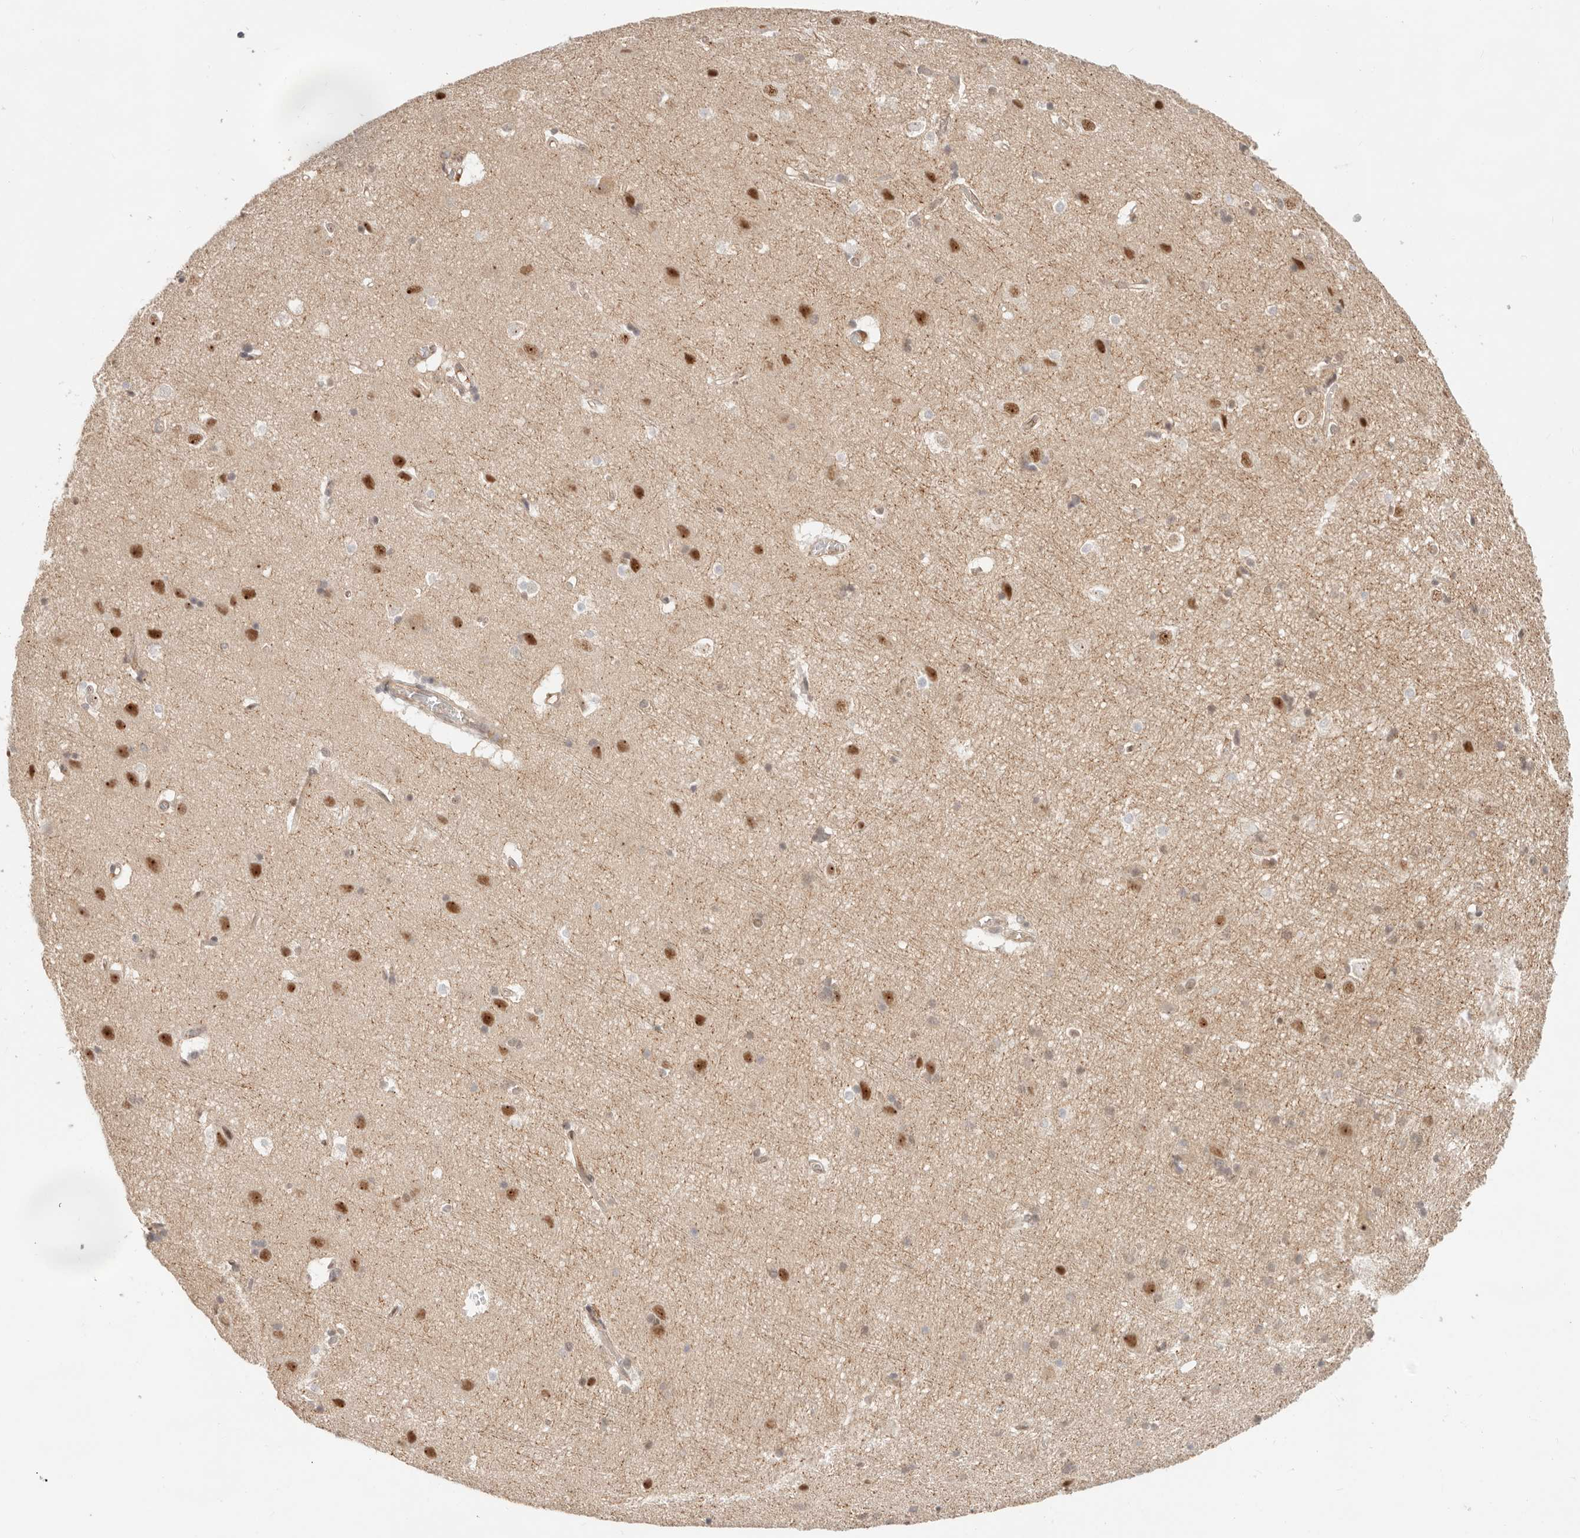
{"staining": {"intensity": "weak", "quantity": "25%-75%", "location": "cytoplasmic/membranous"}, "tissue": "cerebral cortex", "cell_type": "Endothelial cells", "image_type": "normal", "snomed": [{"axis": "morphology", "description": "Normal tissue, NOS"}, {"axis": "topography", "description": "Cerebral cortex"}], "caption": "A photomicrograph of human cerebral cortex stained for a protein exhibits weak cytoplasmic/membranous brown staining in endothelial cells.", "gene": "HEXD", "patient": {"sex": "male", "age": 54}}